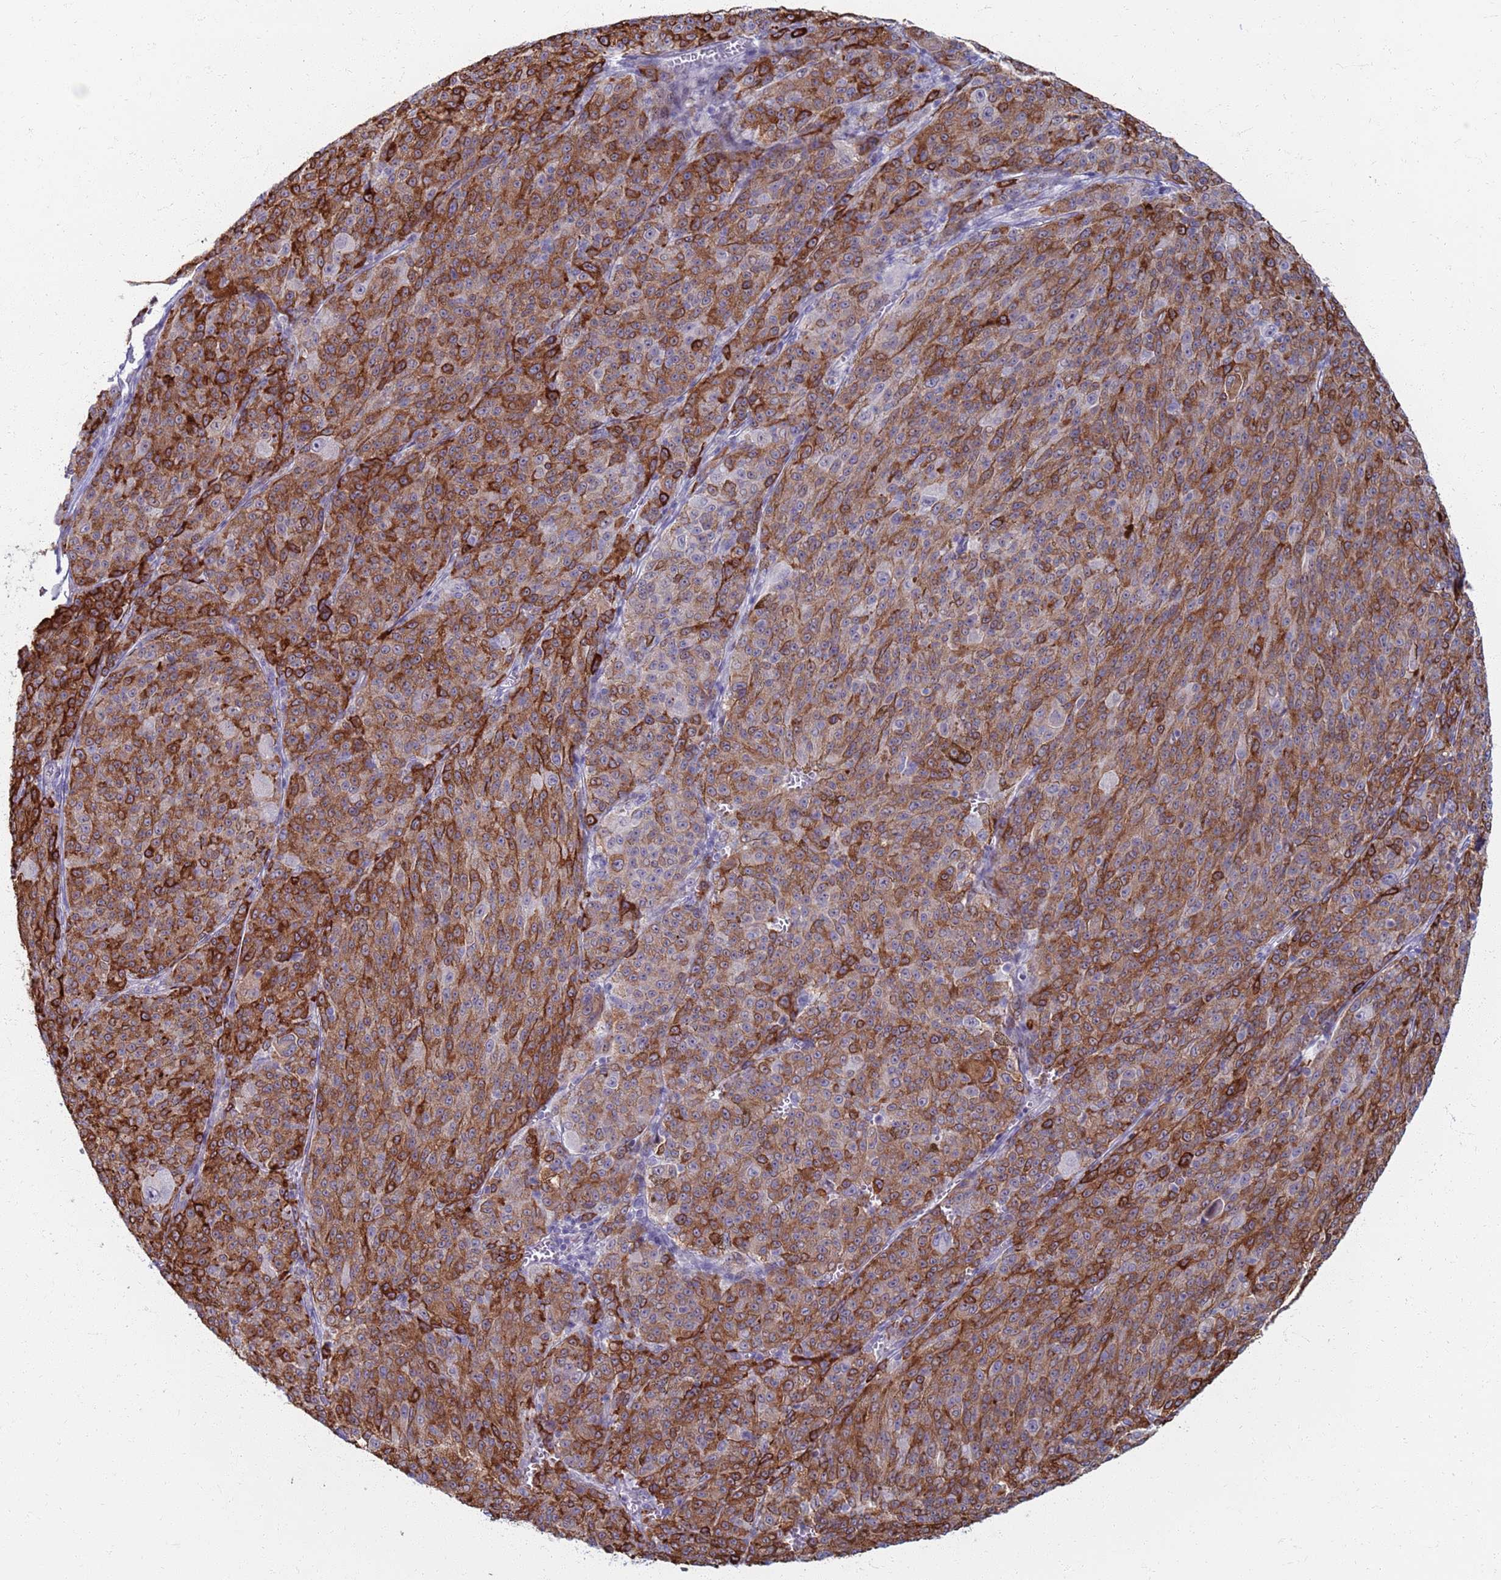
{"staining": {"intensity": "strong", "quantity": "25%-75%", "location": "cytoplasmic/membranous"}, "tissue": "melanoma", "cell_type": "Tumor cells", "image_type": "cancer", "snomed": [{"axis": "morphology", "description": "Malignant melanoma, NOS"}, {"axis": "topography", "description": "Skin"}], "caption": "DAB immunohistochemical staining of human malignant melanoma reveals strong cytoplasmic/membranous protein staining in approximately 25%-75% of tumor cells. (DAB IHC, brown staining for protein, blue staining for nuclei).", "gene": "CLCA2", "patient": {"sex": "female", "age": 52}}